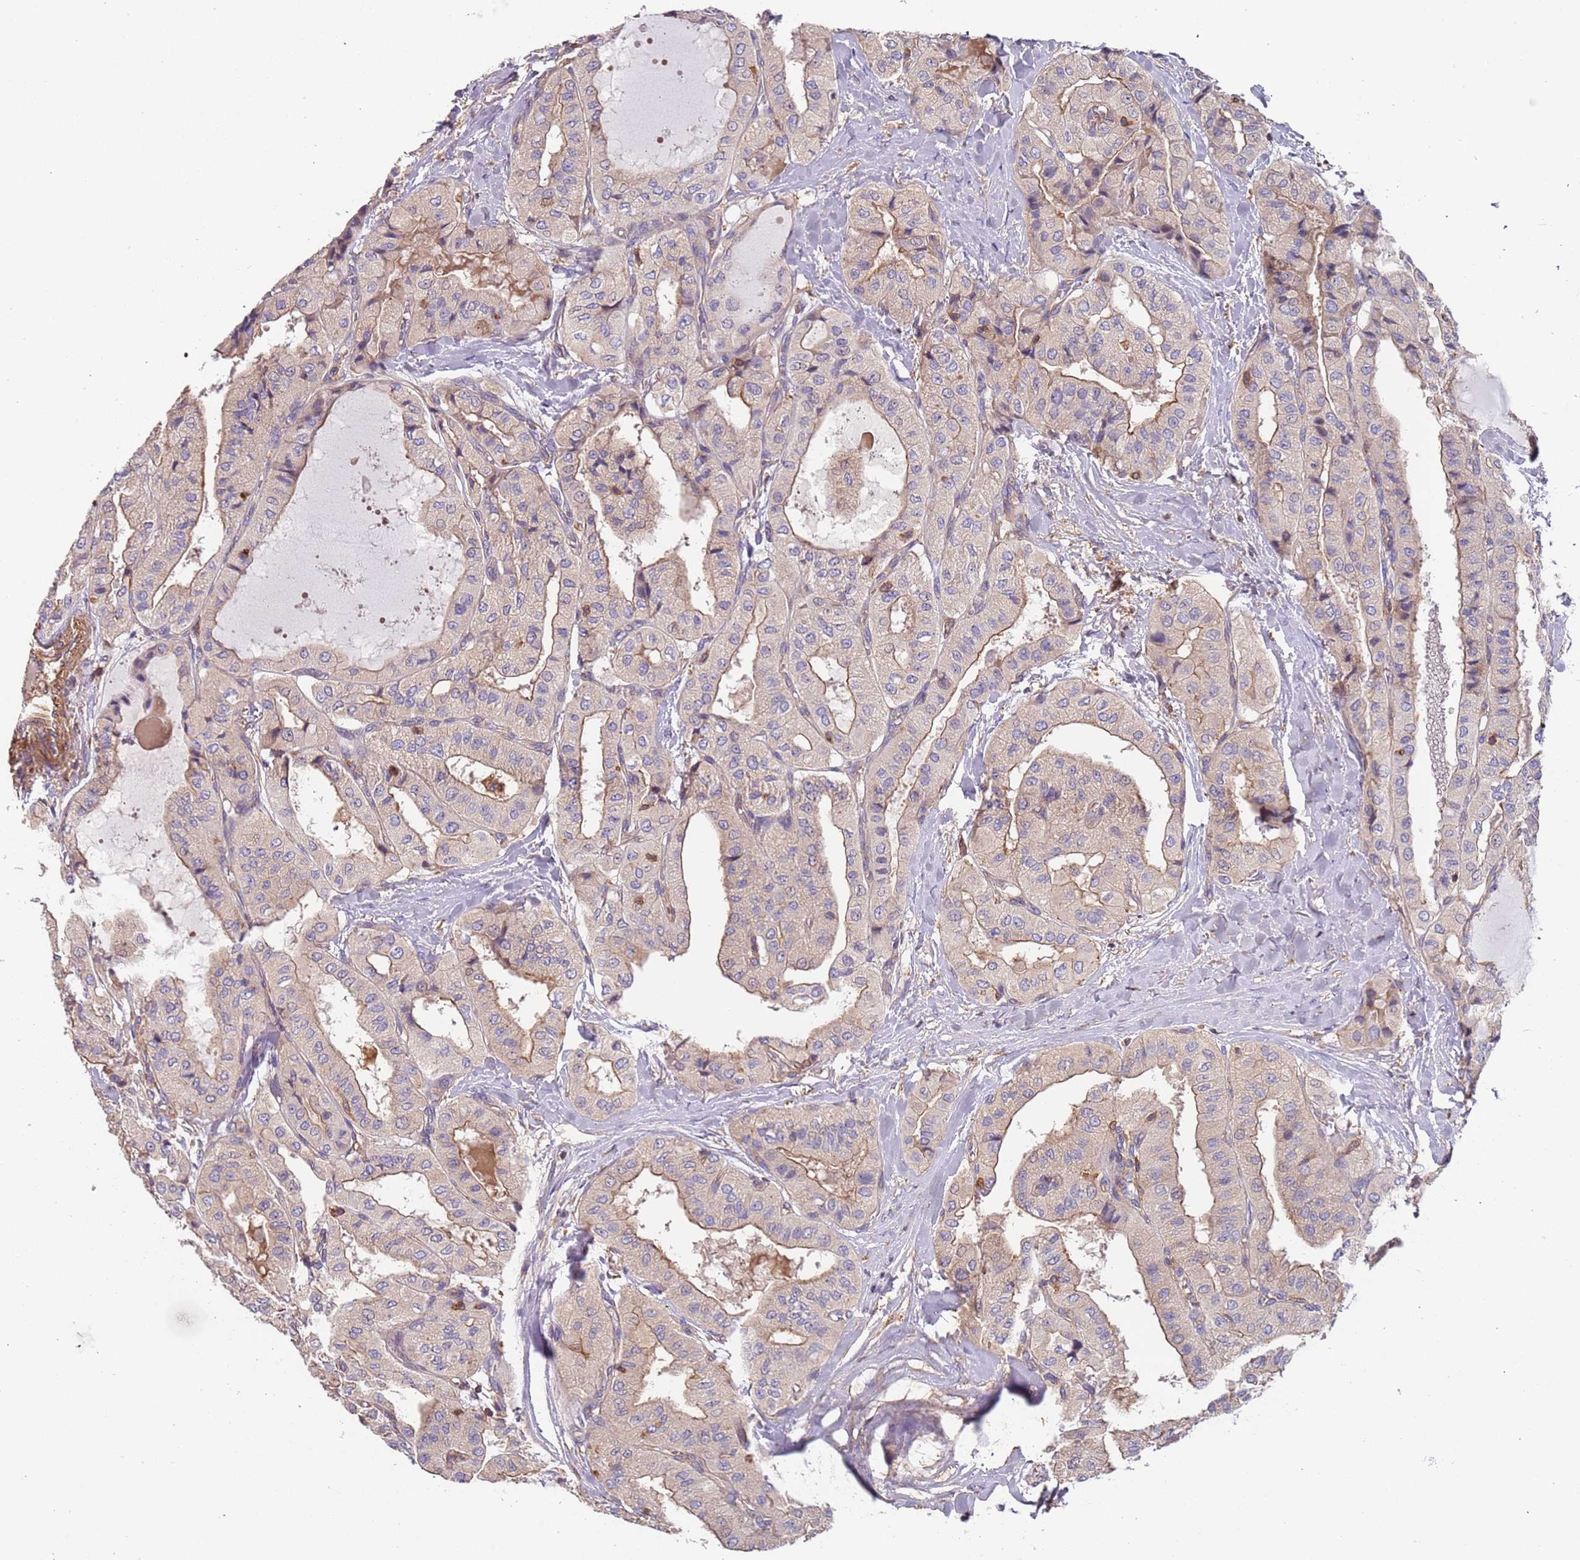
{"staining": {"intensity": "weak", "quantity": "<25%", "location": "cytoplasmic/membranous"}, "tissue": "thyroid cancer", "cell_type": "Tumor cells", "image_type": "cancer", "snomed": [{"axis": "morphology", "description": "Papillary adenocarcinoma, NOS"}, {"axis": "topography", "description": "Thyroid gland"}], "caption": "Immunohistochemistry image of neoplastic tissue: human thyroid cancer stained with DAB (3,3'-diaminobenzidine) demonstrates no significant protein positivity in tumor cells. (Stains: DAB (3,3'-diaminobenzidine) immunohistochemistry with hematoxylin counter stain, Microscopy: brightfield microscopy at high magnification).", "gene": "SYT4", "patient": {"sex": "female", "age": 59}}